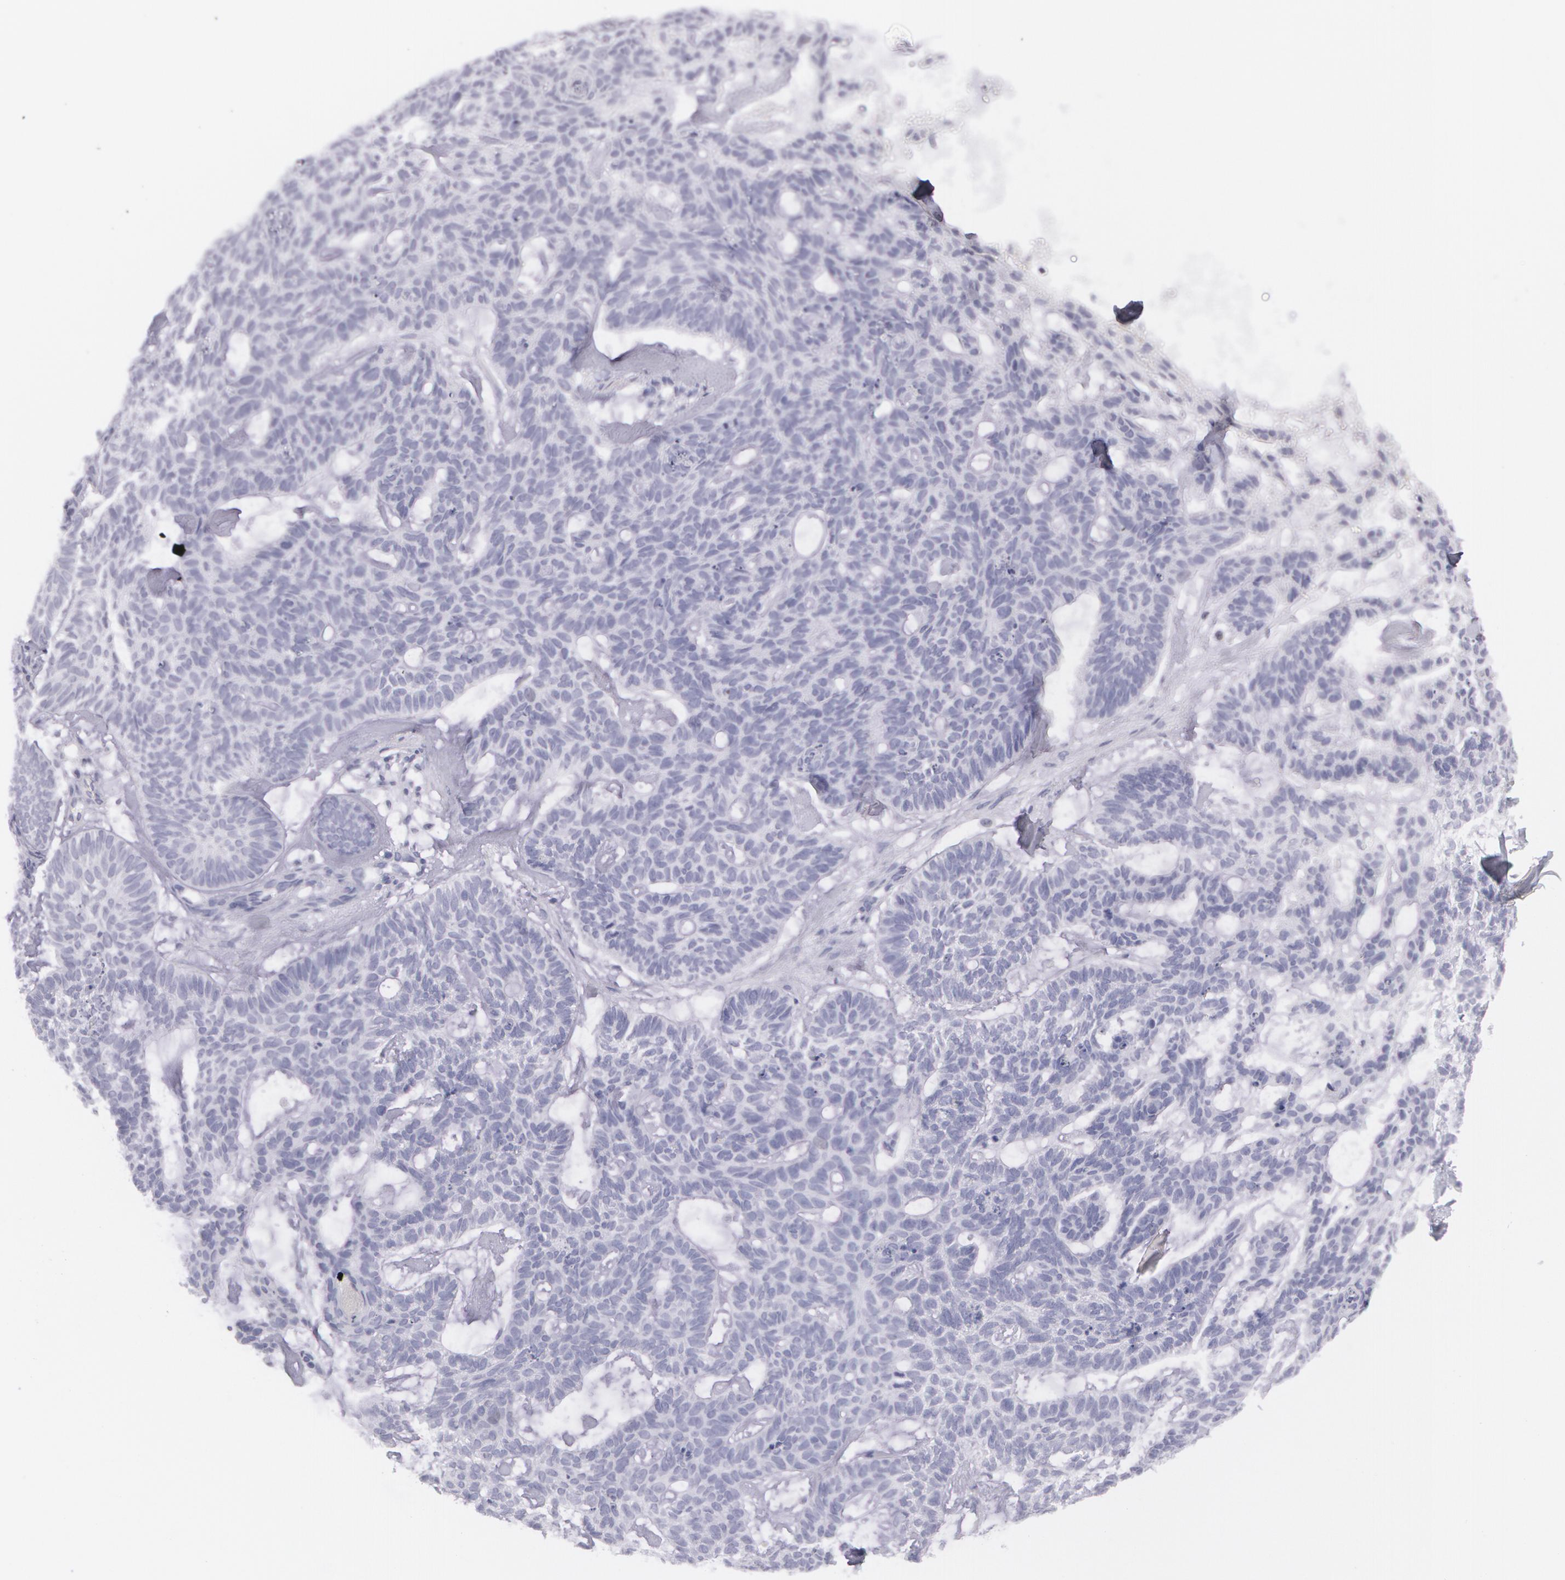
{"staining": {"intensity": "negative", "quantity": "none", "location": "none"}, "tissue": "skin cancer", "cell_type": "Tumor cells", "image_type": "cancer", "snomed": [{"axis": "morphology", "description": "Basal cell carcinoma"}, {"axis": "topography", "description": "Skin"}], "caption": "IHC of human skin basal cell carcinoma reveals no staining in tumor cells. (DAB IHC visualized using brightfield microscopy, high magnification).", "gene": "AMACR", "patient": {"sex": "male", "age": 75}}